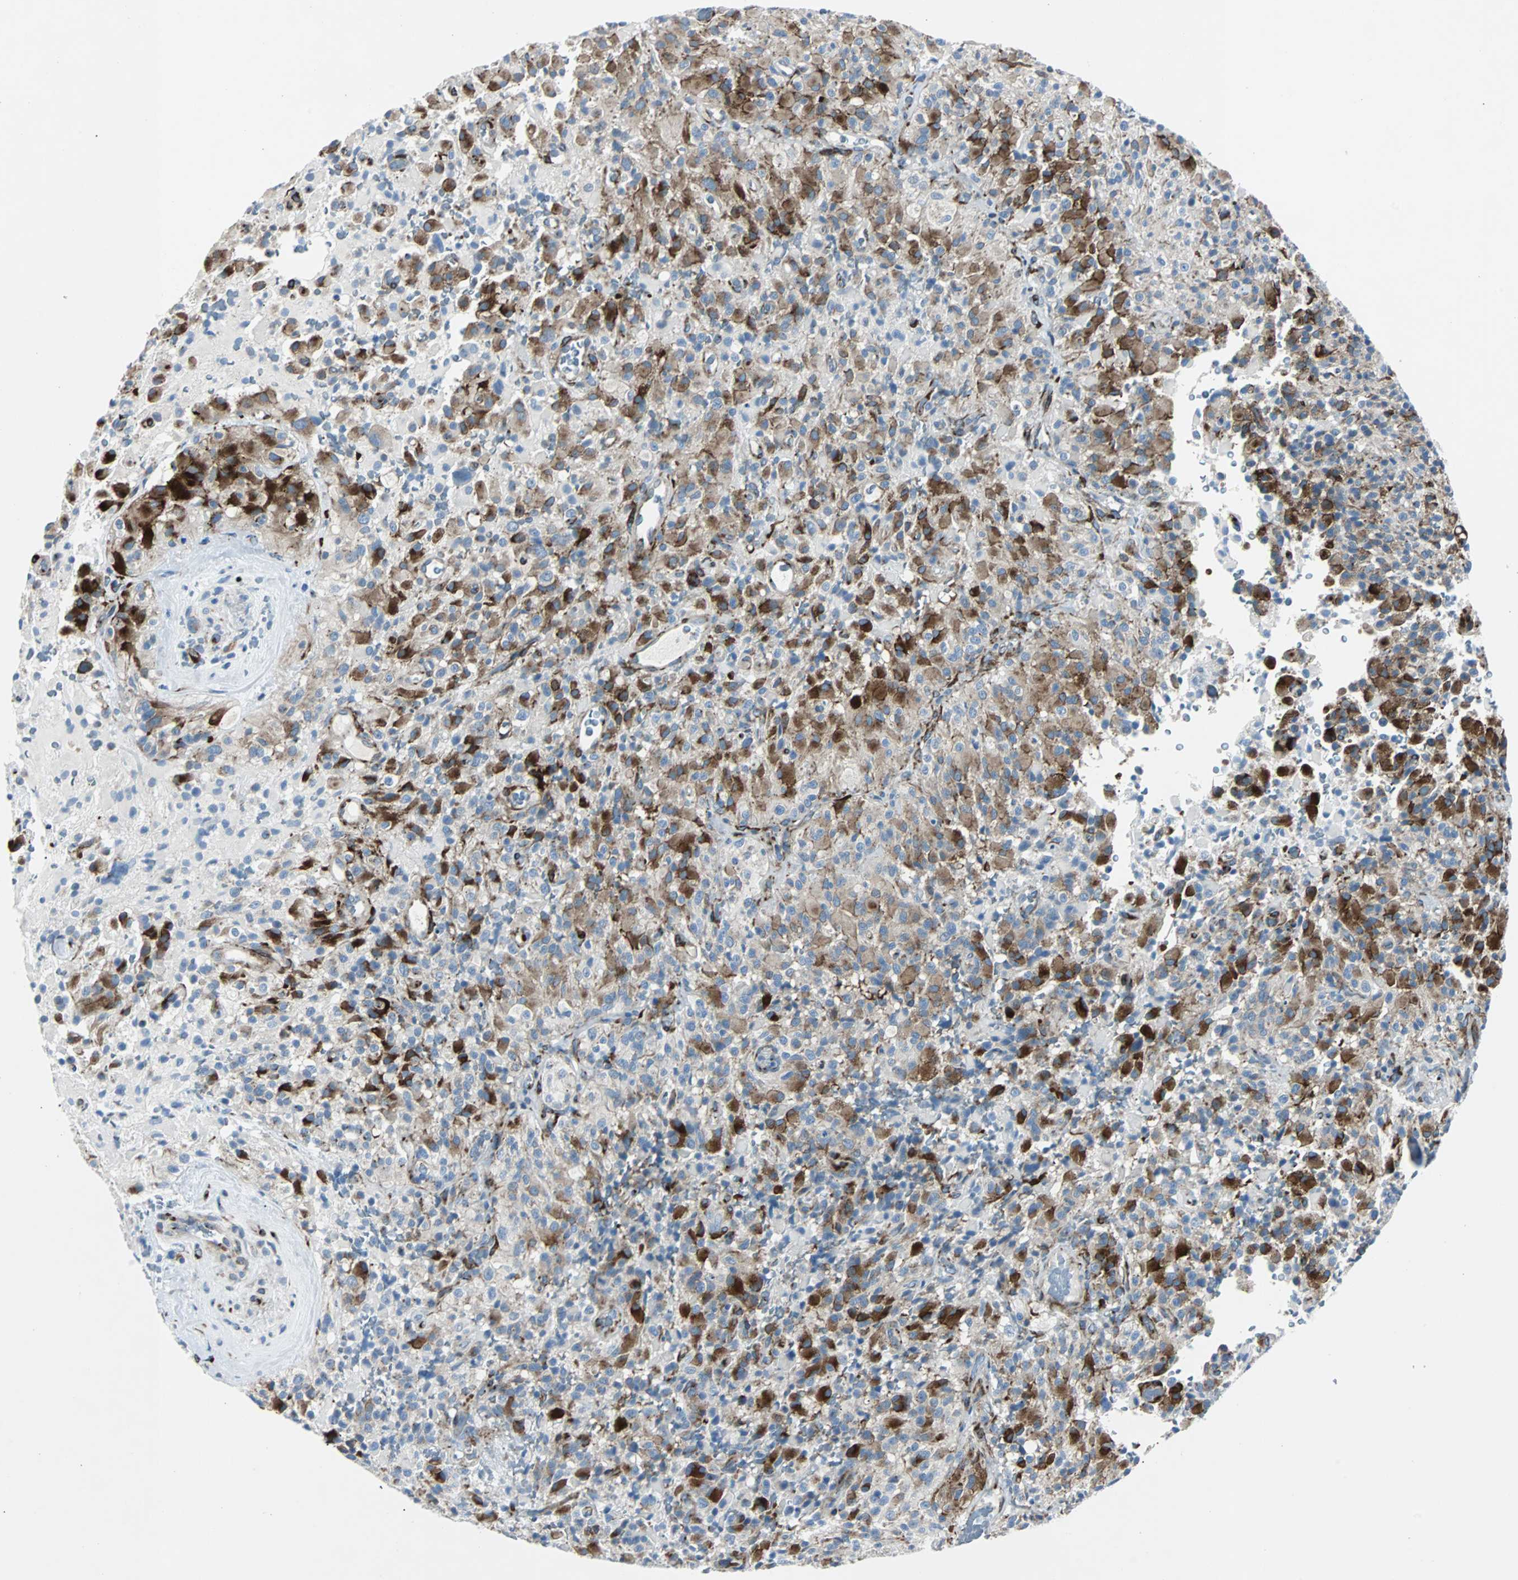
{"staining": {"intensity": "strong", "quantity": ">75%", "location": "cytoplasmic/membranous"}, "tissue": "glioma", "cell_type": "Tumor cells", "image_type": "cancer", "snomed": [{"axis": "morphology", "description": "Glioma, malignant, High grade"}, {"axis": "topography", "description": "Brain"}], "caption": "Immunohistochemistry (IHC) photomicrograph of human malignant glioma (high-grade) stained for a protein (brown), which displays high levels of strong cytoplasmic/membranous staining in approximately >75% of tumor cells.", "gene": "BBC3", "patient": {"sex": "male", "age": 71}}